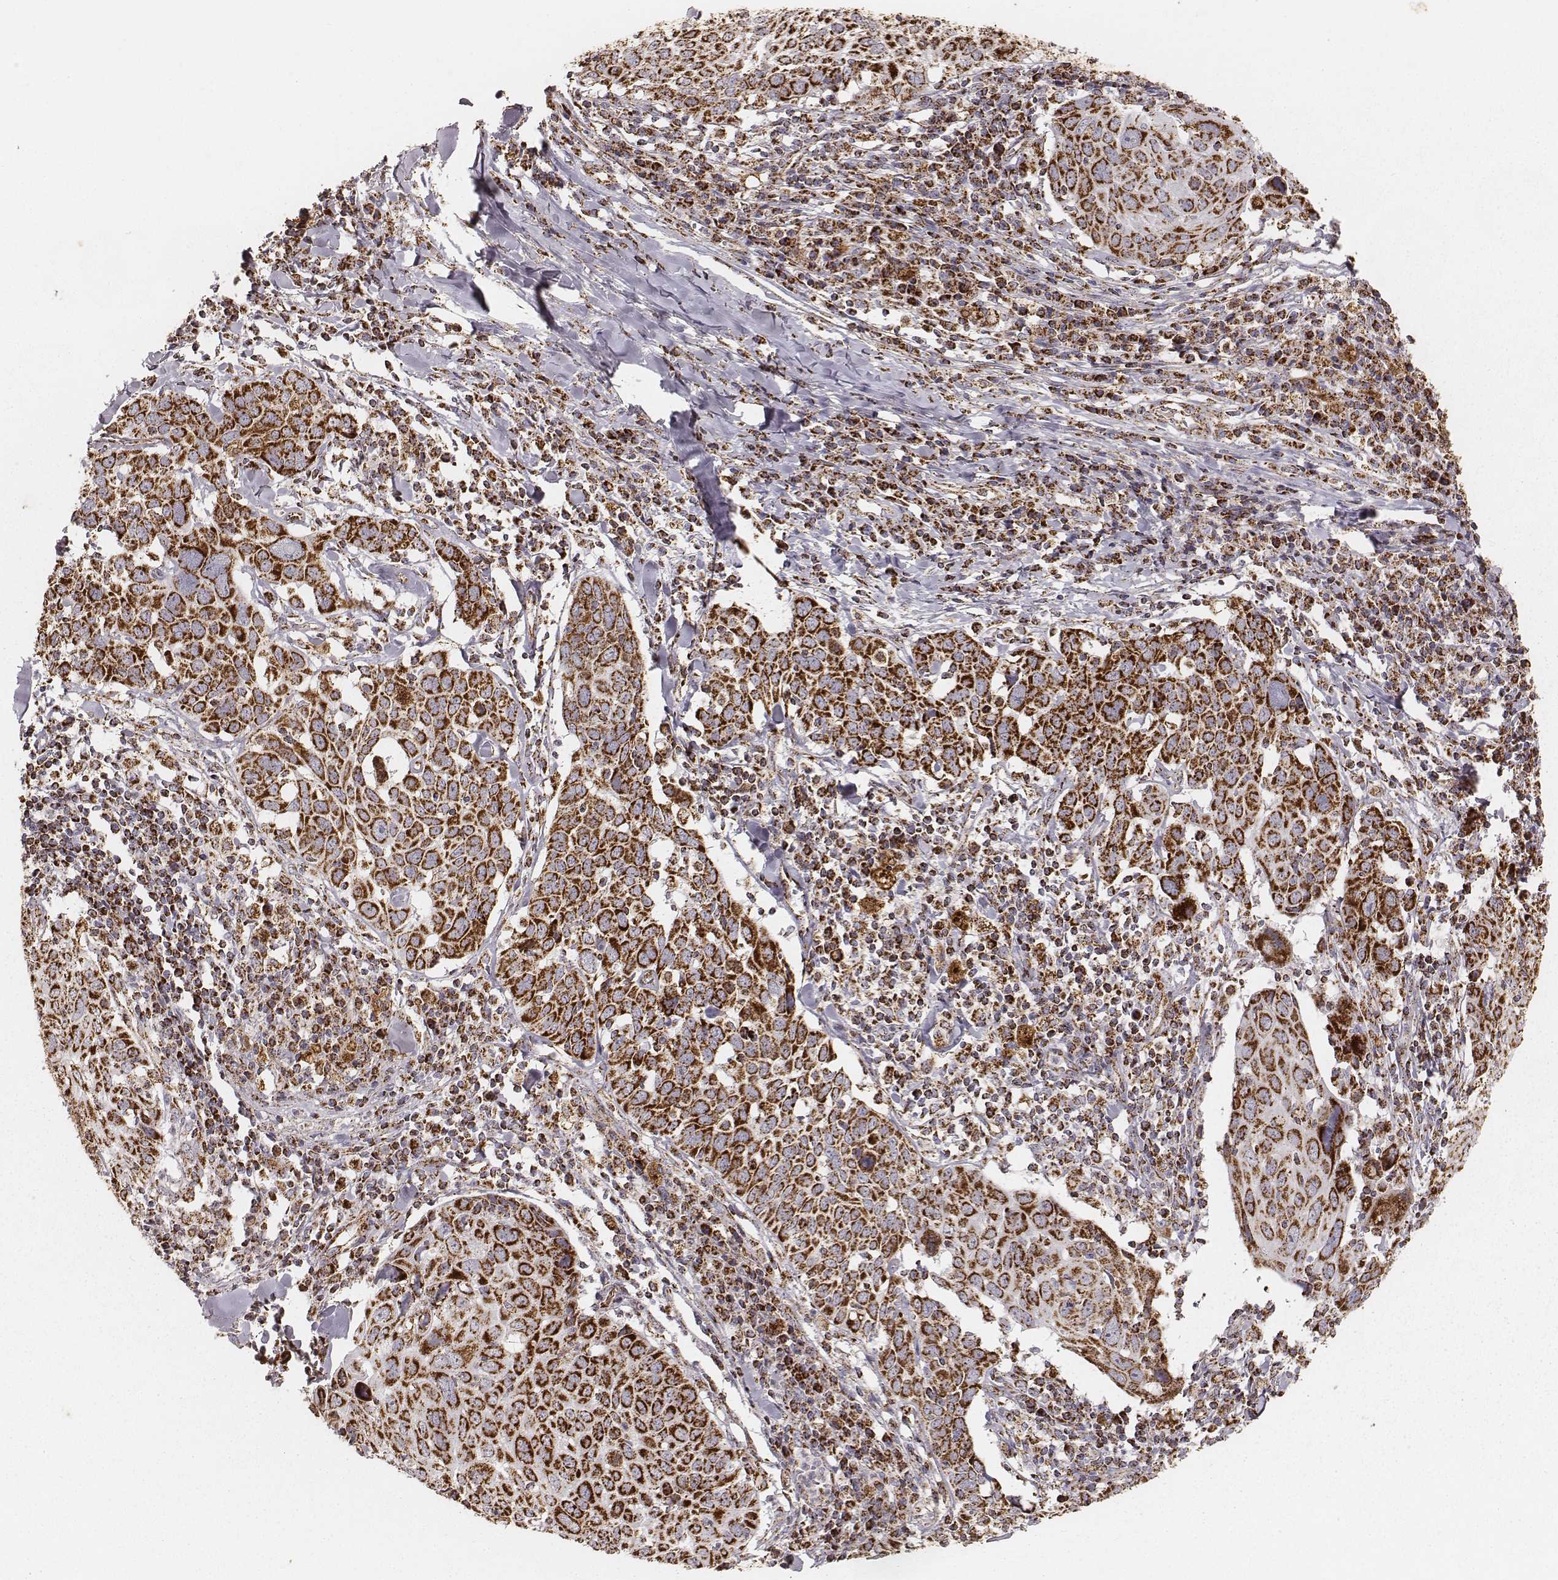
{"staining": {"intensity": "strong", "quantity": ">75%", "location": "cytoplasmic/membranous"}, "tissue": "lung cancer", "cell_type": "Tumor cells", "image_type": "cancer", "snomed": [{"axis": "morphology", "description": "Squamous cell carcinoma, NOS"}, {"axis": "topography", "description": "Lung"}], "caption": "An IHC image of tumor tissue is shown. Protein staining in brown labels strong cytoplasmic/membranous positivity in lung cancer (squamous cell carcinoma) within tumor cells.", "gene": "CS", "patient": {"sex": "male", "age": 57}}